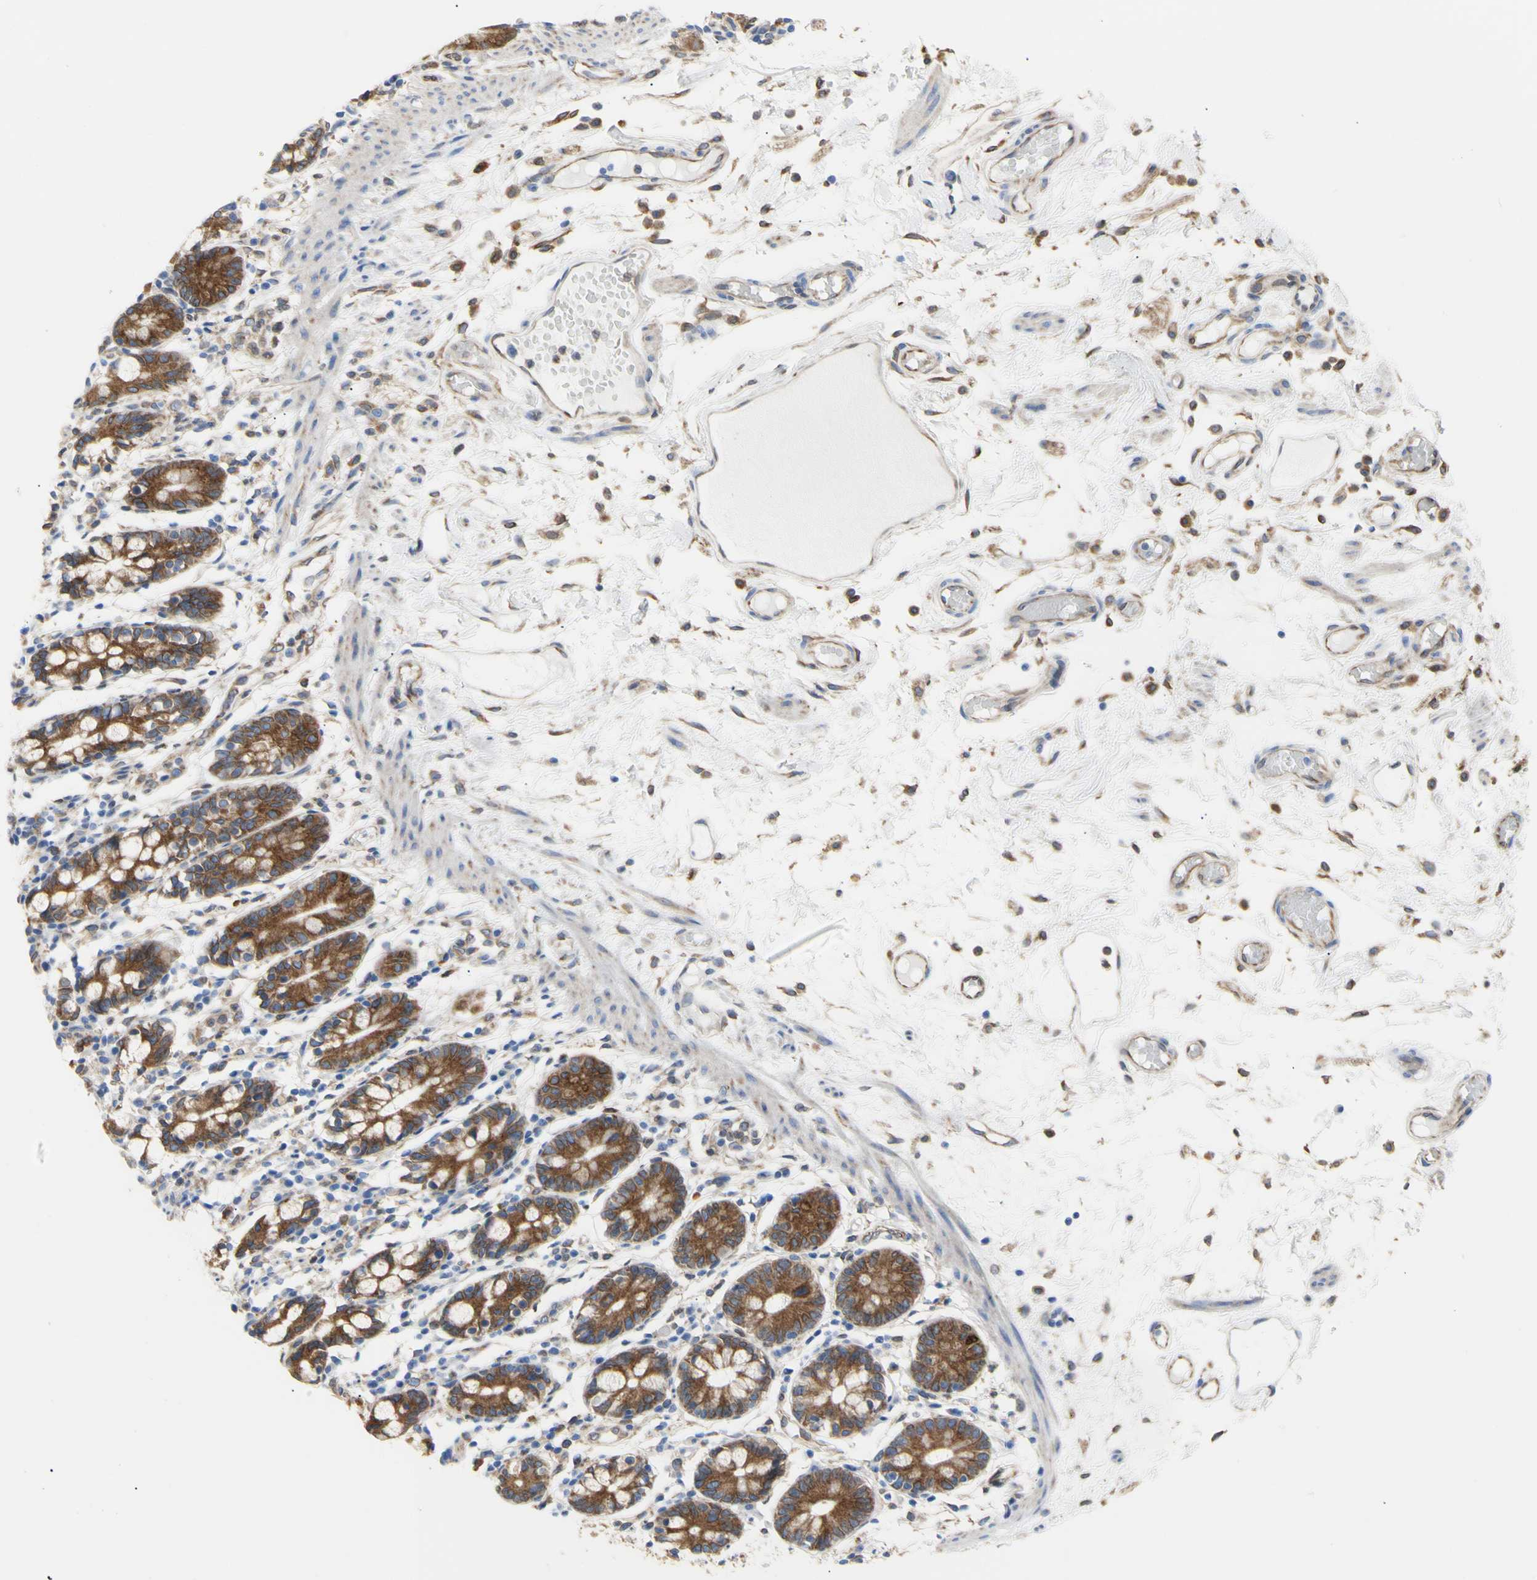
{"staining": {"intensity": "strong", "quantity": ">75%", "location": "cytoplasmic/membranous"}, "tissue": "small intestine", "cell_type": "Glandular cells", "image_type": "normal", "snomed": [{"axis": "morphology", "description": "Normal tissue, NOS"}, {"axis": "morphology", "description": "Cystadenocarcinoma, serous, Metastatic site"}, {"axis": "topography", "description": "Small intestine"}], "caption": "About >75% of glandular cells in unremarkable human small intestine display strong cytoplasmic/membranous protein staining as visualized by brown immunohistochemical staining.", "gene": "ERLIN1", "patient": {"sex": "female", "age": 61}}